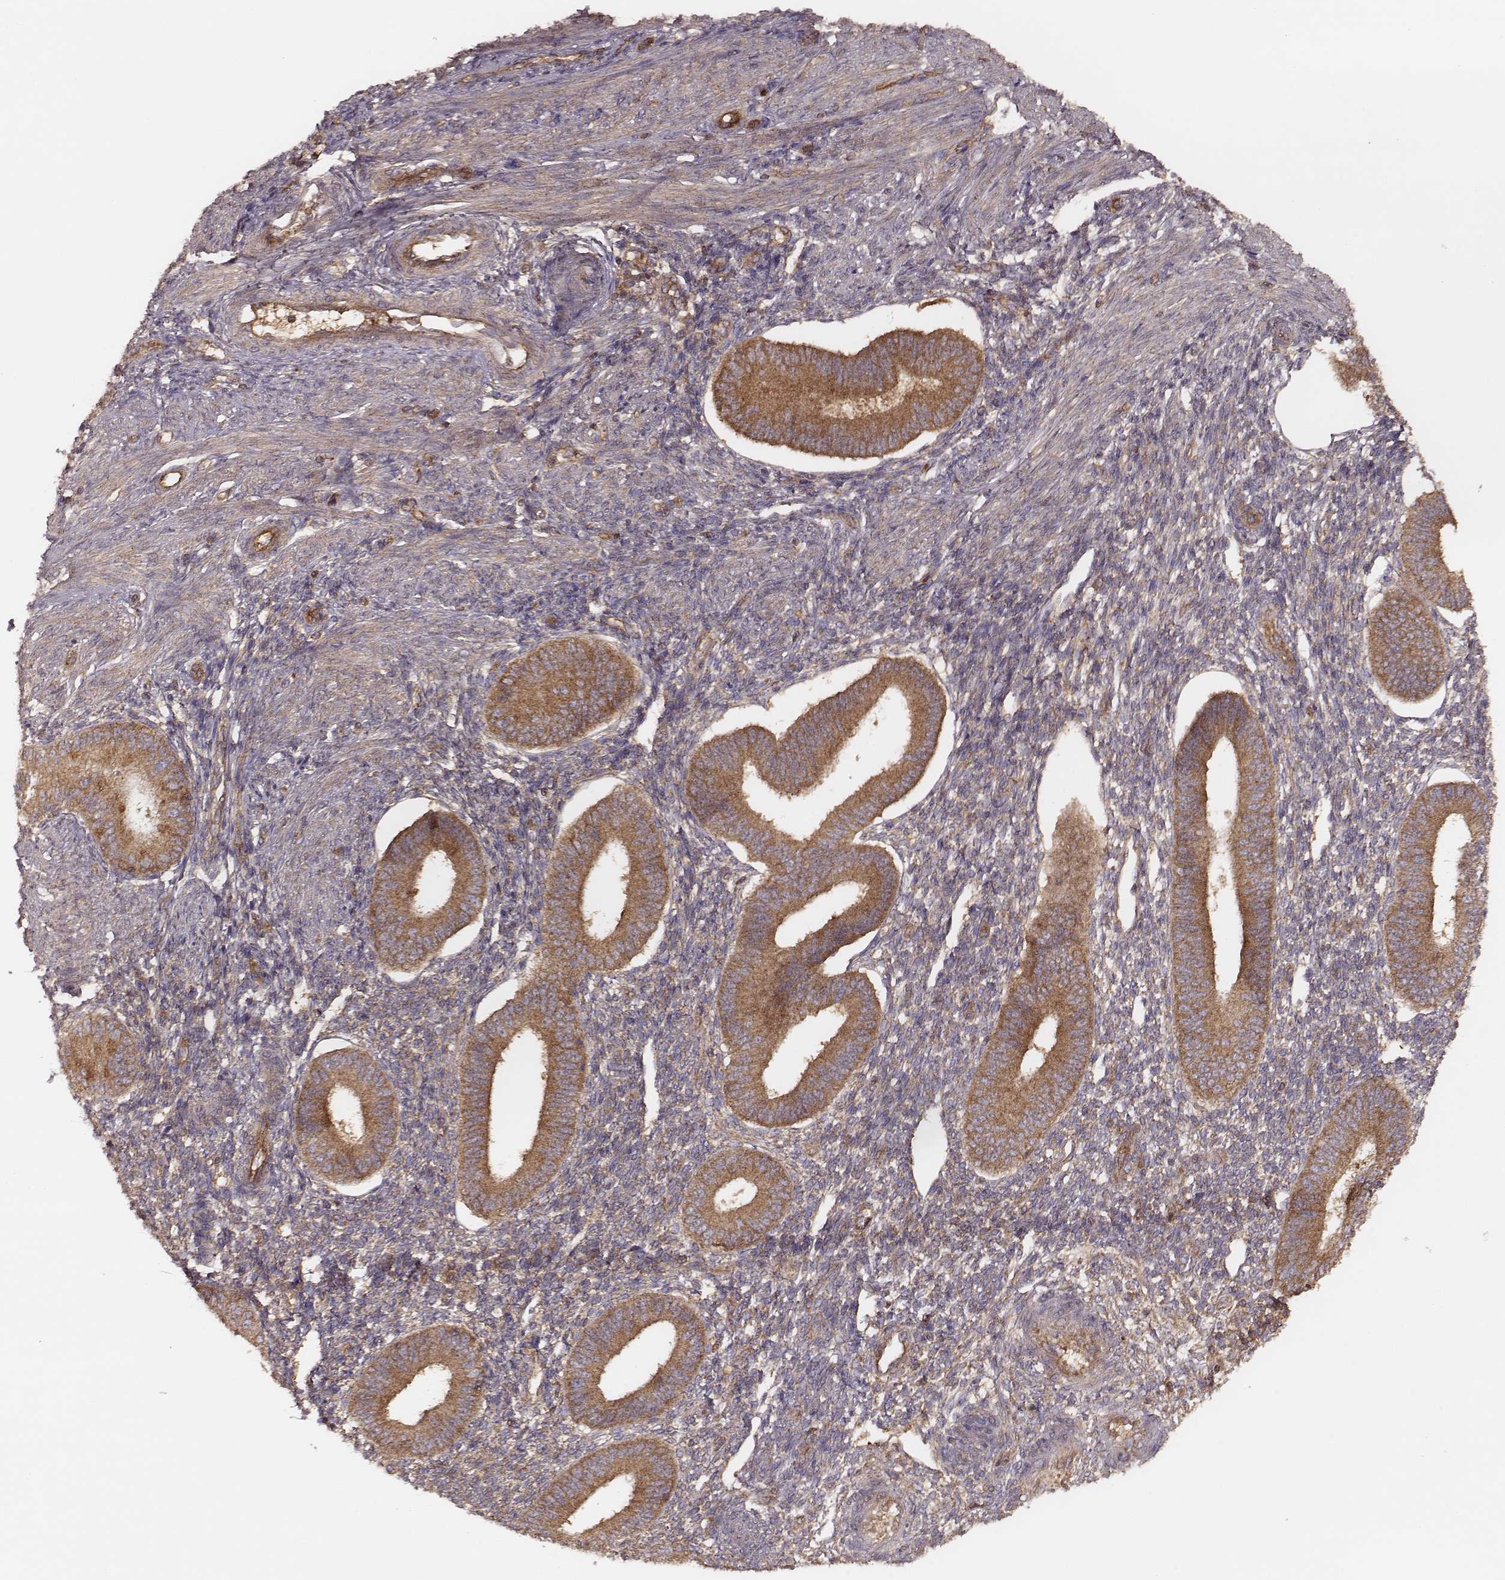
{"staining": {"intensity": "weak", "quantity": "25%-75%", "location": "cytoplasmic/membranous"}, "tissue": "endometrium", "cell_type": "Cells in endometrial stroma", "image_type": "normal", "snomed": [{"axis": "morphology", "description": "Normal tissue, NOS"}, {"axis": "topography", "description": "Endometrium"}], "caption": "Endometrium stained for a protein exhibits weak cytoplasmic/membranous positivity in cells in endometrial stroma. (Stains: DAB (3,3'-diaminobenzidine) in brown, nuclei in blue, Microscopy: brightfield microscopy at high magnification).", "gene": "CARS1", "patient": {"sex": "female", "age": 39}}